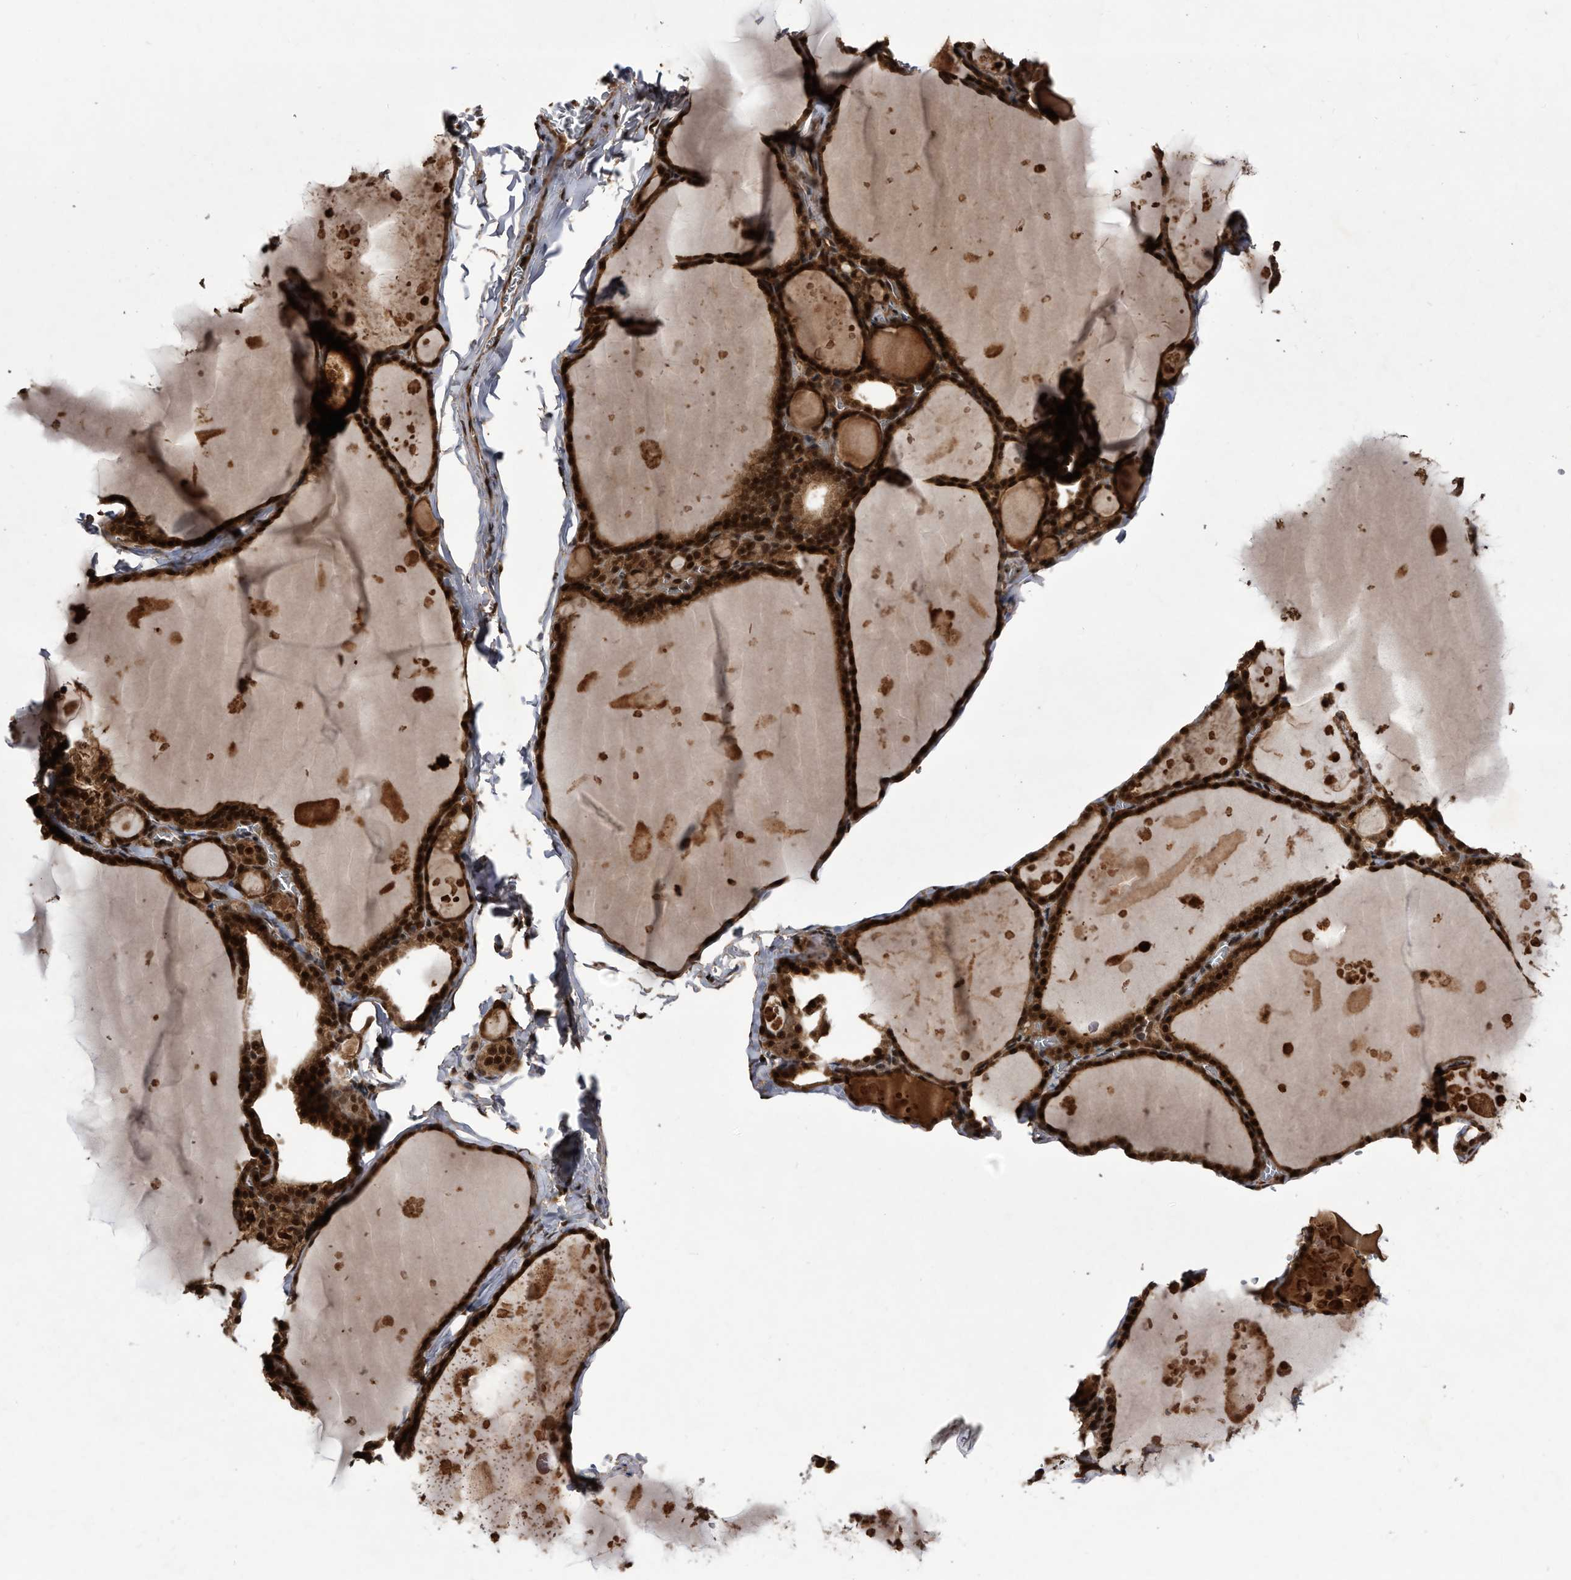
{"staining": {"intensity": "strong", "quantity": ">75%", "location": "cytoplasmic/membranous,nuclear"}, "tissue": "thyroid gland", "cell_type": "Glandular cells", "image_type": "normal", "snomed": [{"axis": "morphology", "description": "Normal tissue, NOS"}, {"axis": "topography", "description": "Thyroid gland"}], "caption": "A high amount of strong cytoplasmic/membranous,nuclear staining is identified in approximately >75% of glandular cells in benign thyroid gland.", "gene": "RAD23B", "patient": {"sex": "male", "age": 56}}